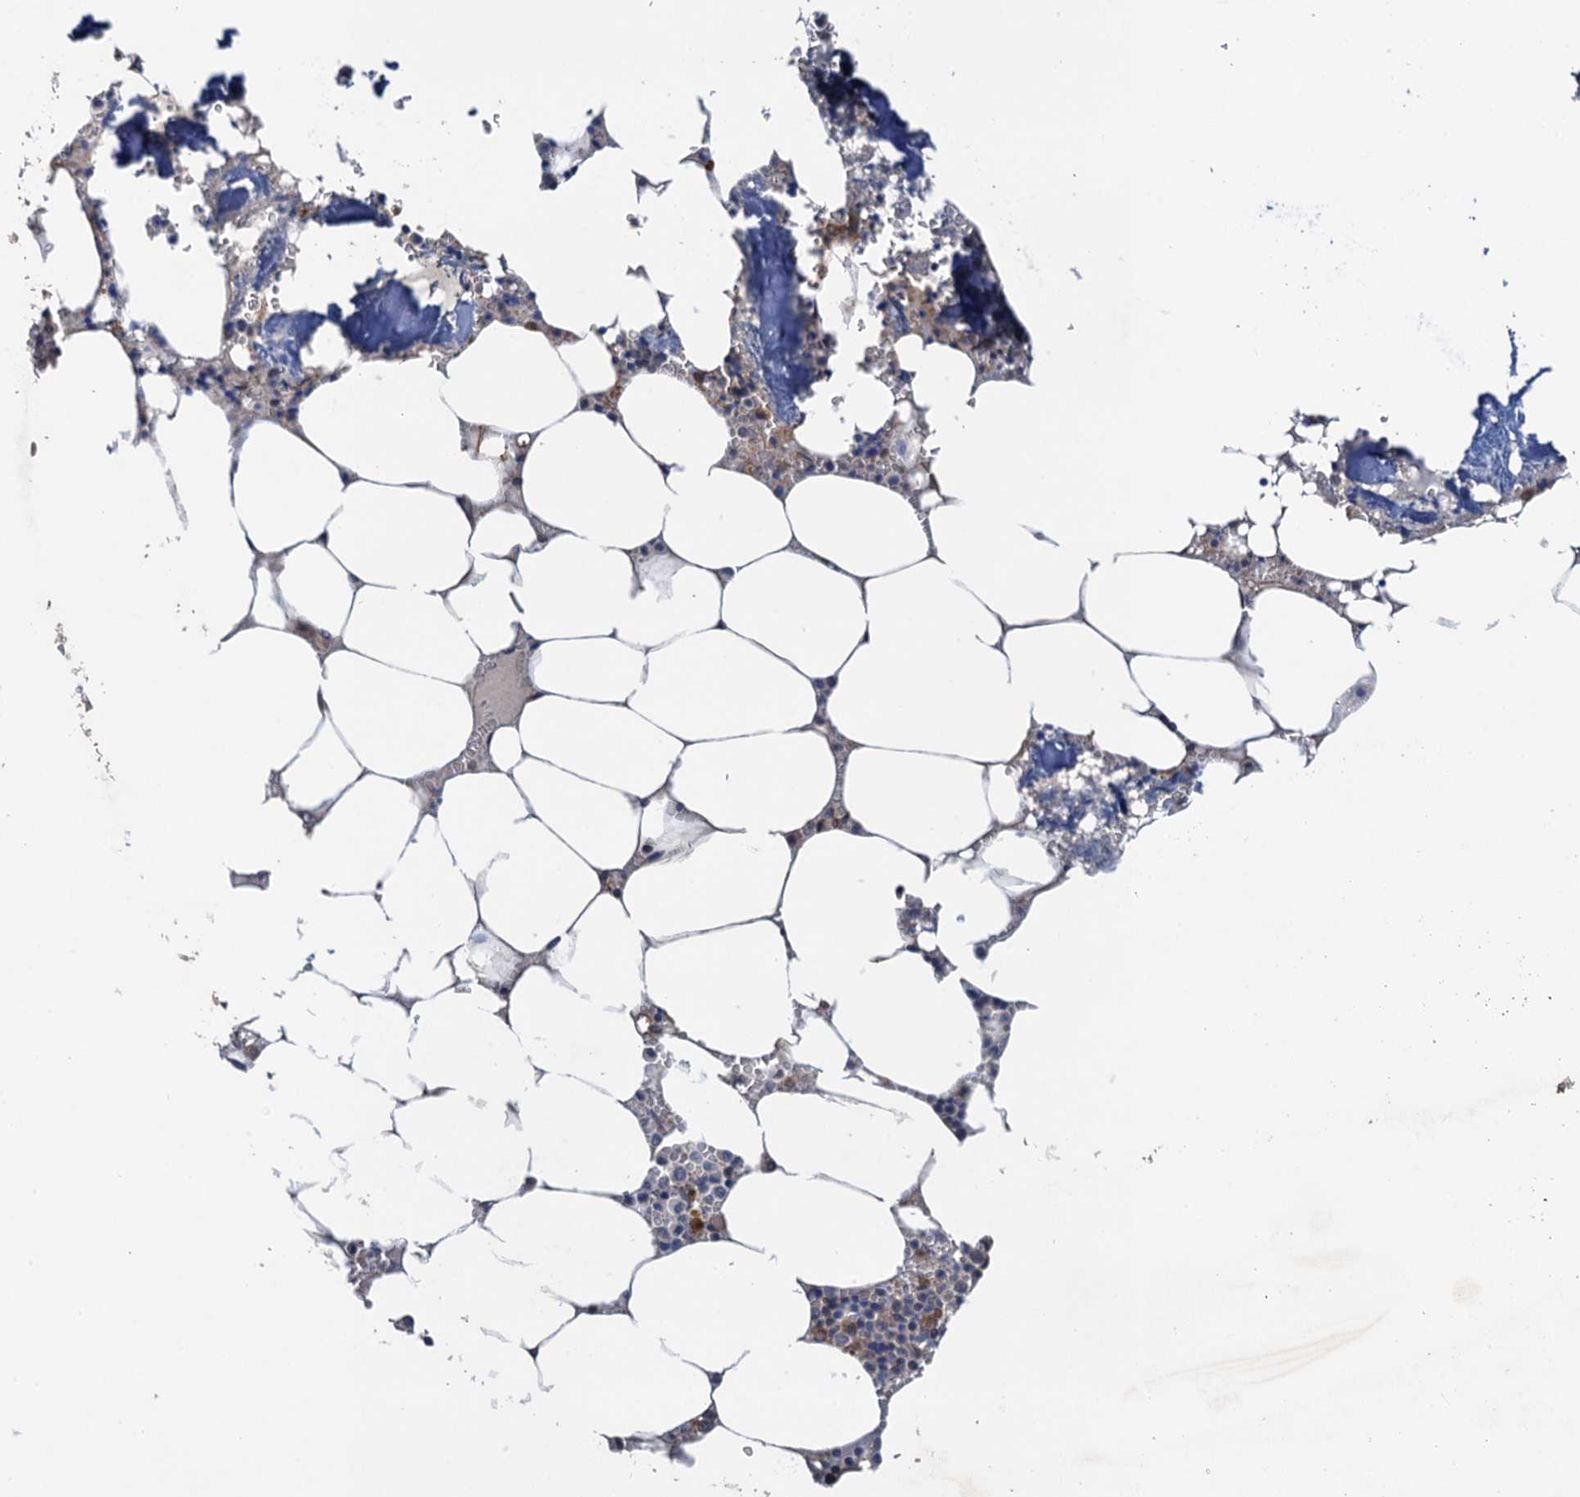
{"staining": {"intensity": "moderate", "quantity": "<25%", "location": "cytoplasmic/membranous"}, "tissue": "bone marrow", "cell_type": "Hematopoietic cells", "image_type": "normal", "snomed": [{"axis": "morphology", "description": "Normal tissue, NOS"}, {"axis": "topography", "description": "Bone marrow"}], "caption": "Immunohistochemistry image of unremarkable bone marrow stained for a protein (brown), which displays low levels of moderate cytoplasmic/membranous expression in approximately <25% of hematopoietic cells.", "gene": "PJA2", "patient": {"sex": "male", "age": 70}}